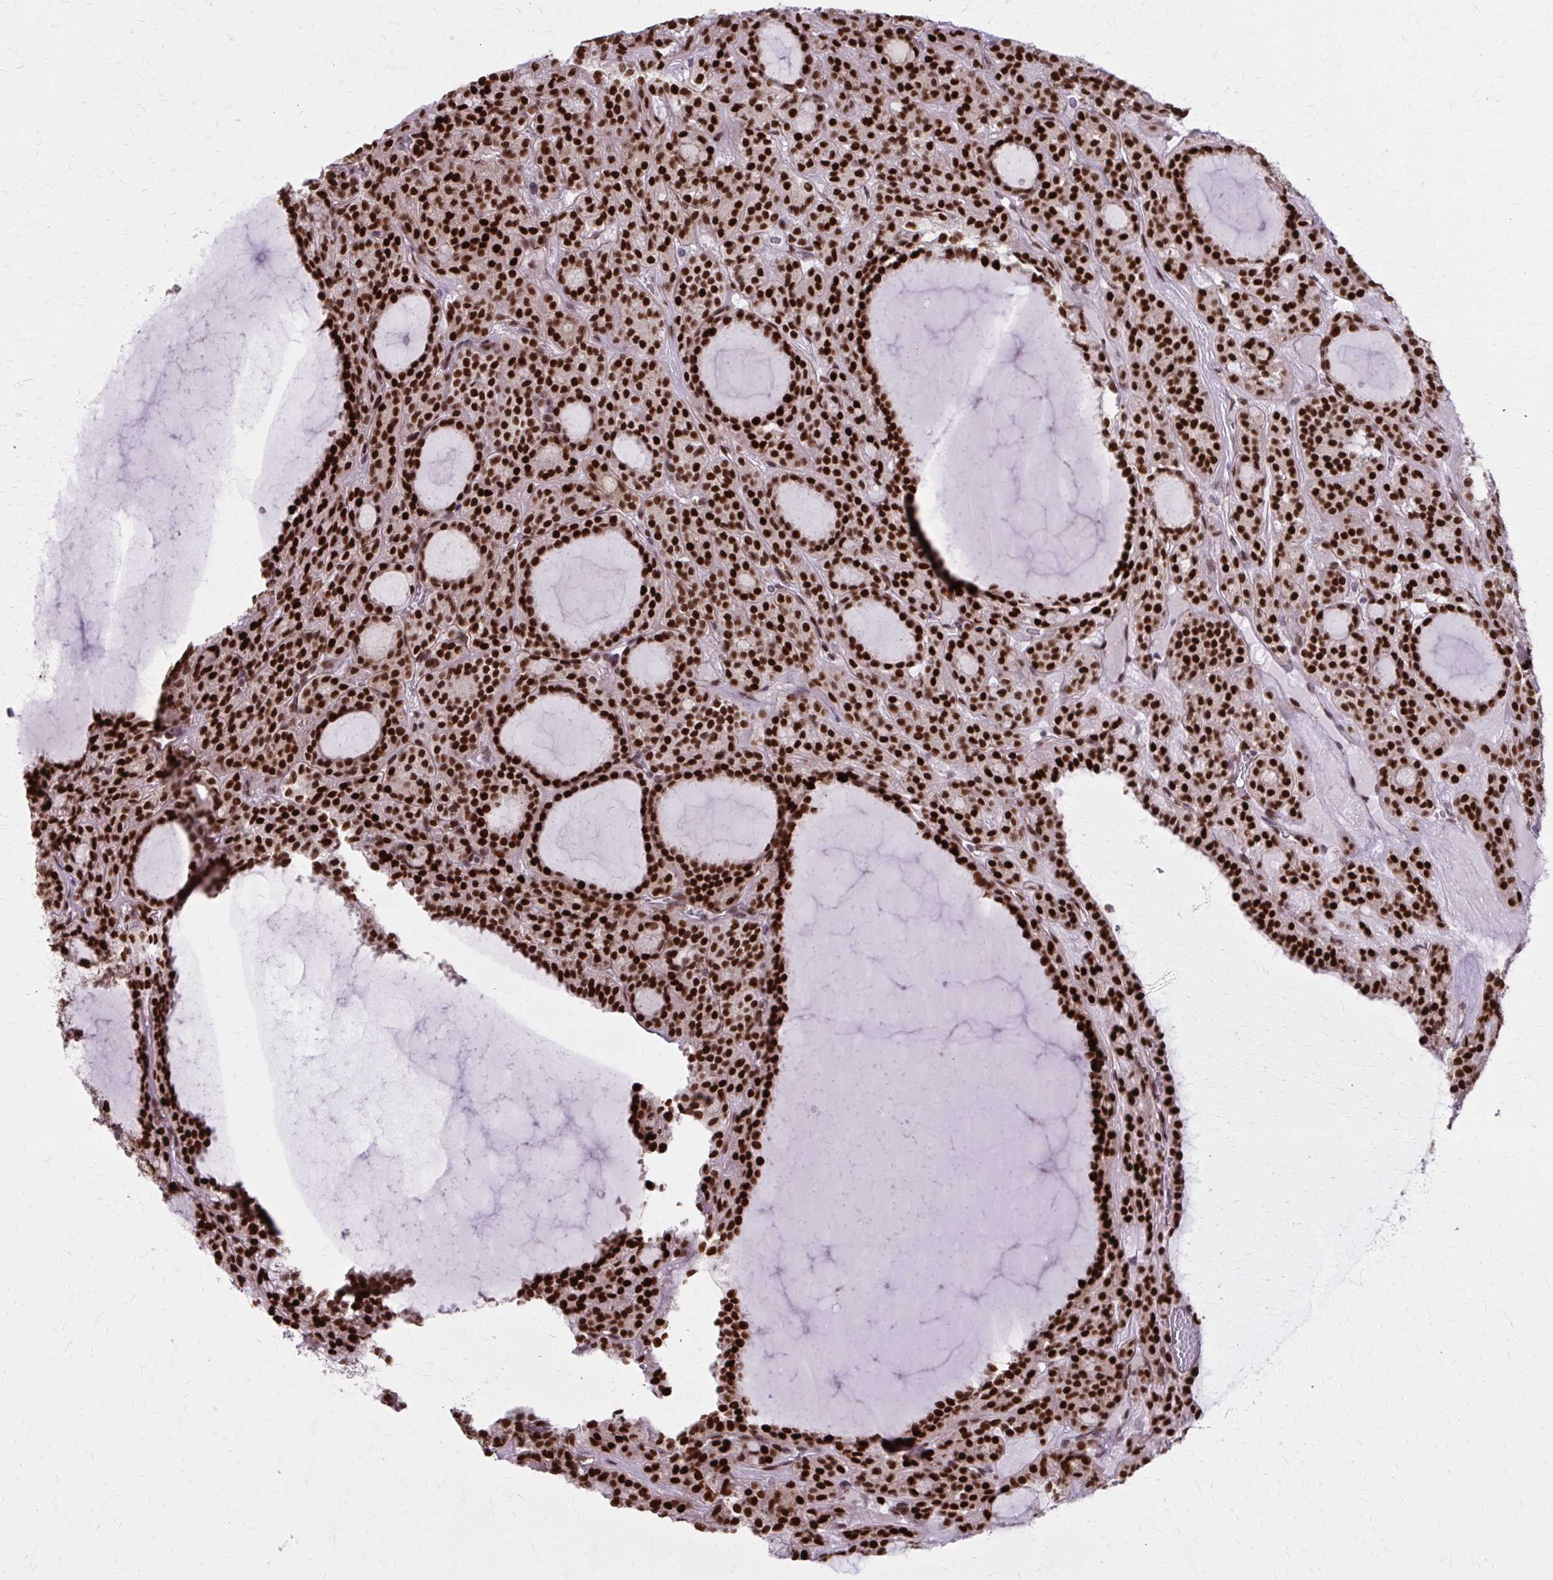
{"staining": {"intensity": "strong", "quantity": ">75%", "location": "nuclear"}, "tissue": "thyroid cancer", "cell_type": "Tumor cells", "image_type": "cancer", "snomed": [{"axis": "morphology", "description": "Follicular adenoma carcinoma, NOS"}, {"axis": "topography", "description": "Thyroid gland"}], "caption": "Protein staining of thyroid cancer tissue reveals strong nuclear expression in approximately >75% of tumor cells. (Stains: DAB in brown, nuclei in blue, Microscopy: brightfield microscopy at high magnification).", "gene": "ZNF559", "patient": {"sex": "female", "age": 63}}